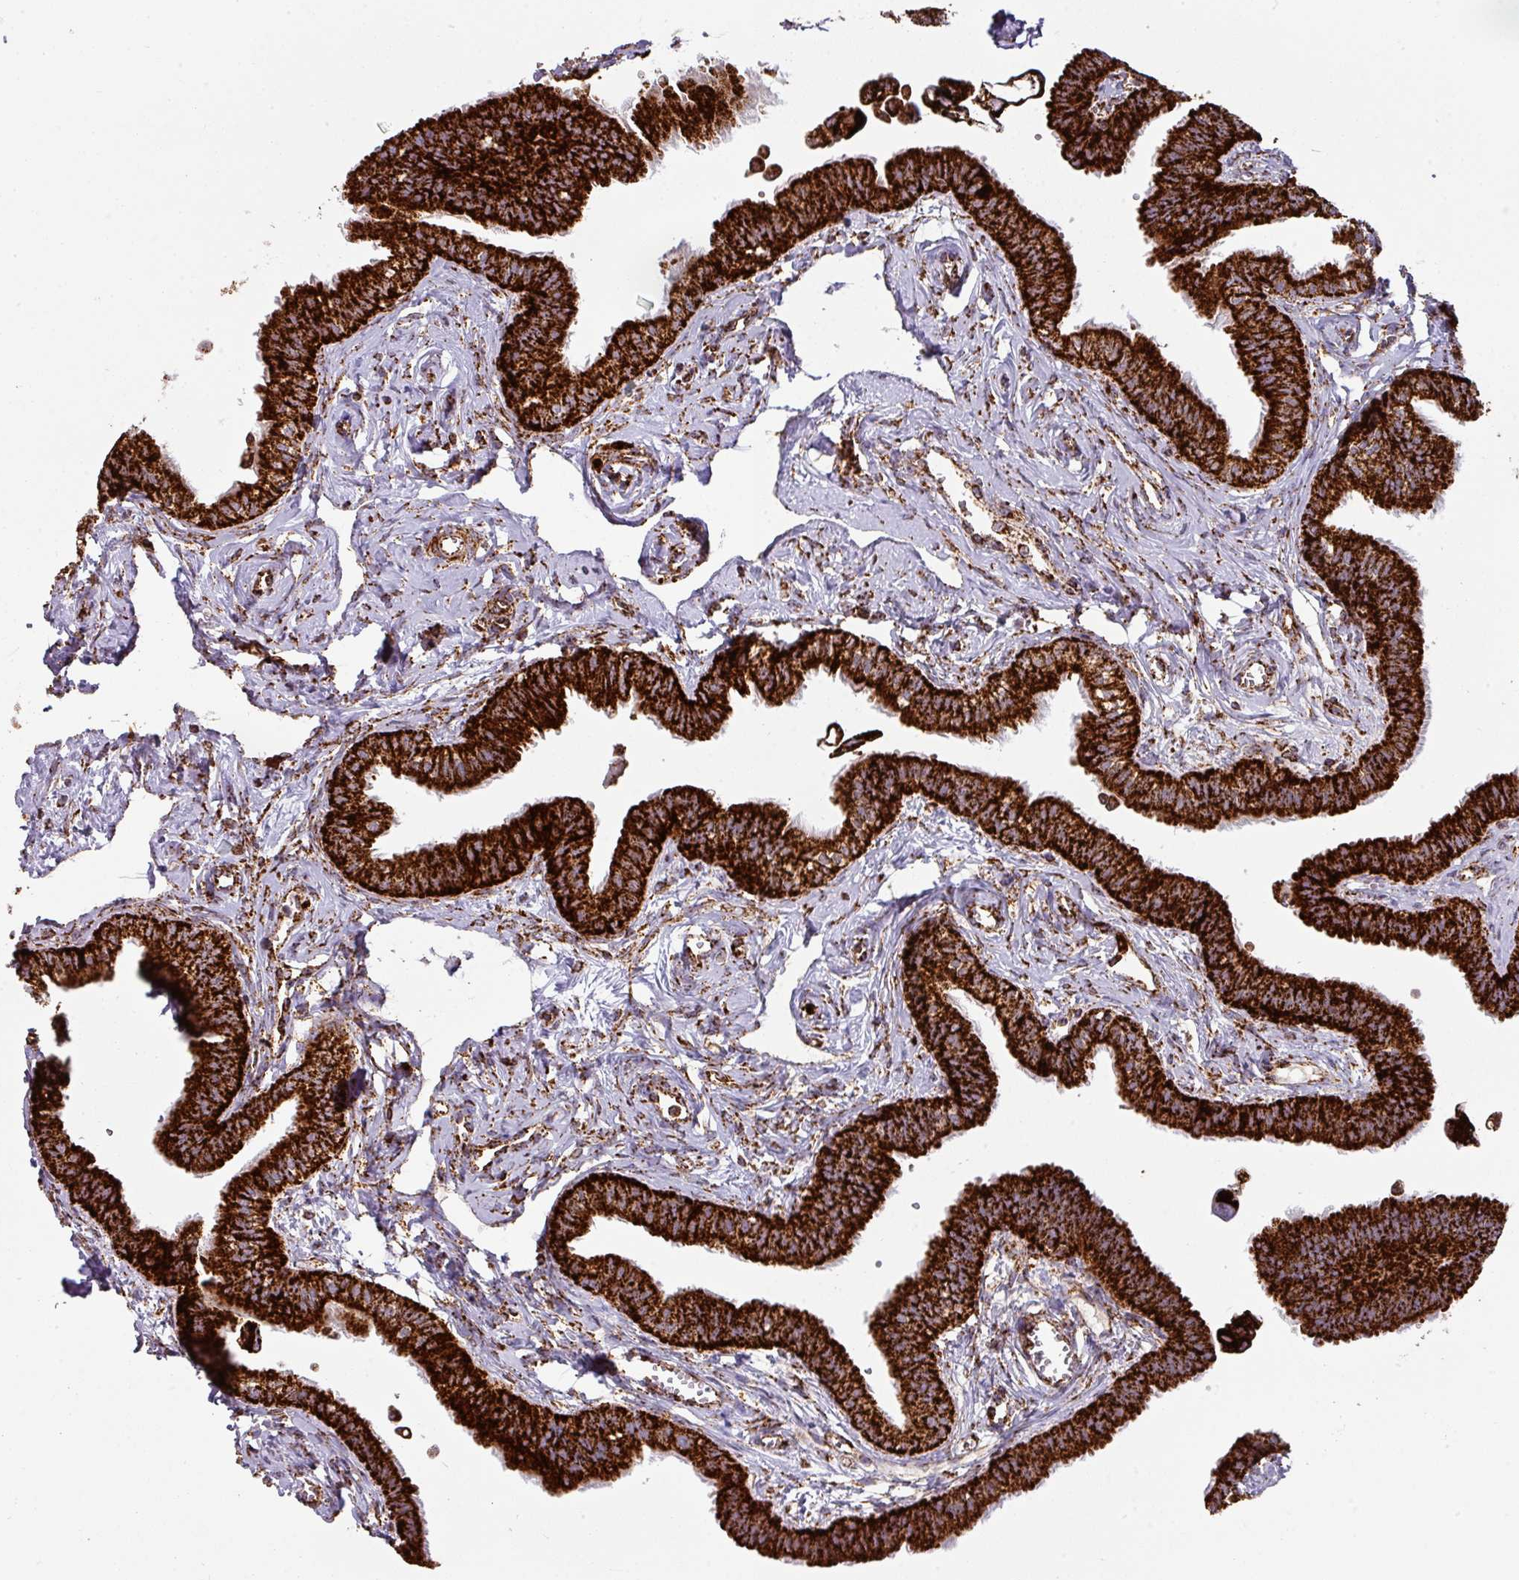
{"staining": {"intensity": "strong", "quantity": ">75%", "location": "cytoplasmic/membranous"}, "tissue": "fallopian tube", "cell_type": "Glandular cells", "image_type": "normal", "snomed": [{"axis": "morphology", "description": "Normal tissue, NOS"}, {"axis": "morphology", "description": "Carcinoma, NOS"}, {"axis": "topography", "description": "Fallopian tube"}, {"axis": "topography", "description": "Ovary"}], "caption": "Immunohistochemical staining of unremarkable human fallopian tube demonstrates high levels of strong cytoplasmic/membranous positivity in approximately >75% of glandular cells. (brown staining indicates protein expression, while blue staining denotes nuclei).", "gene": "TRAP1", "patient": {"sex": "female", "age": 59}}